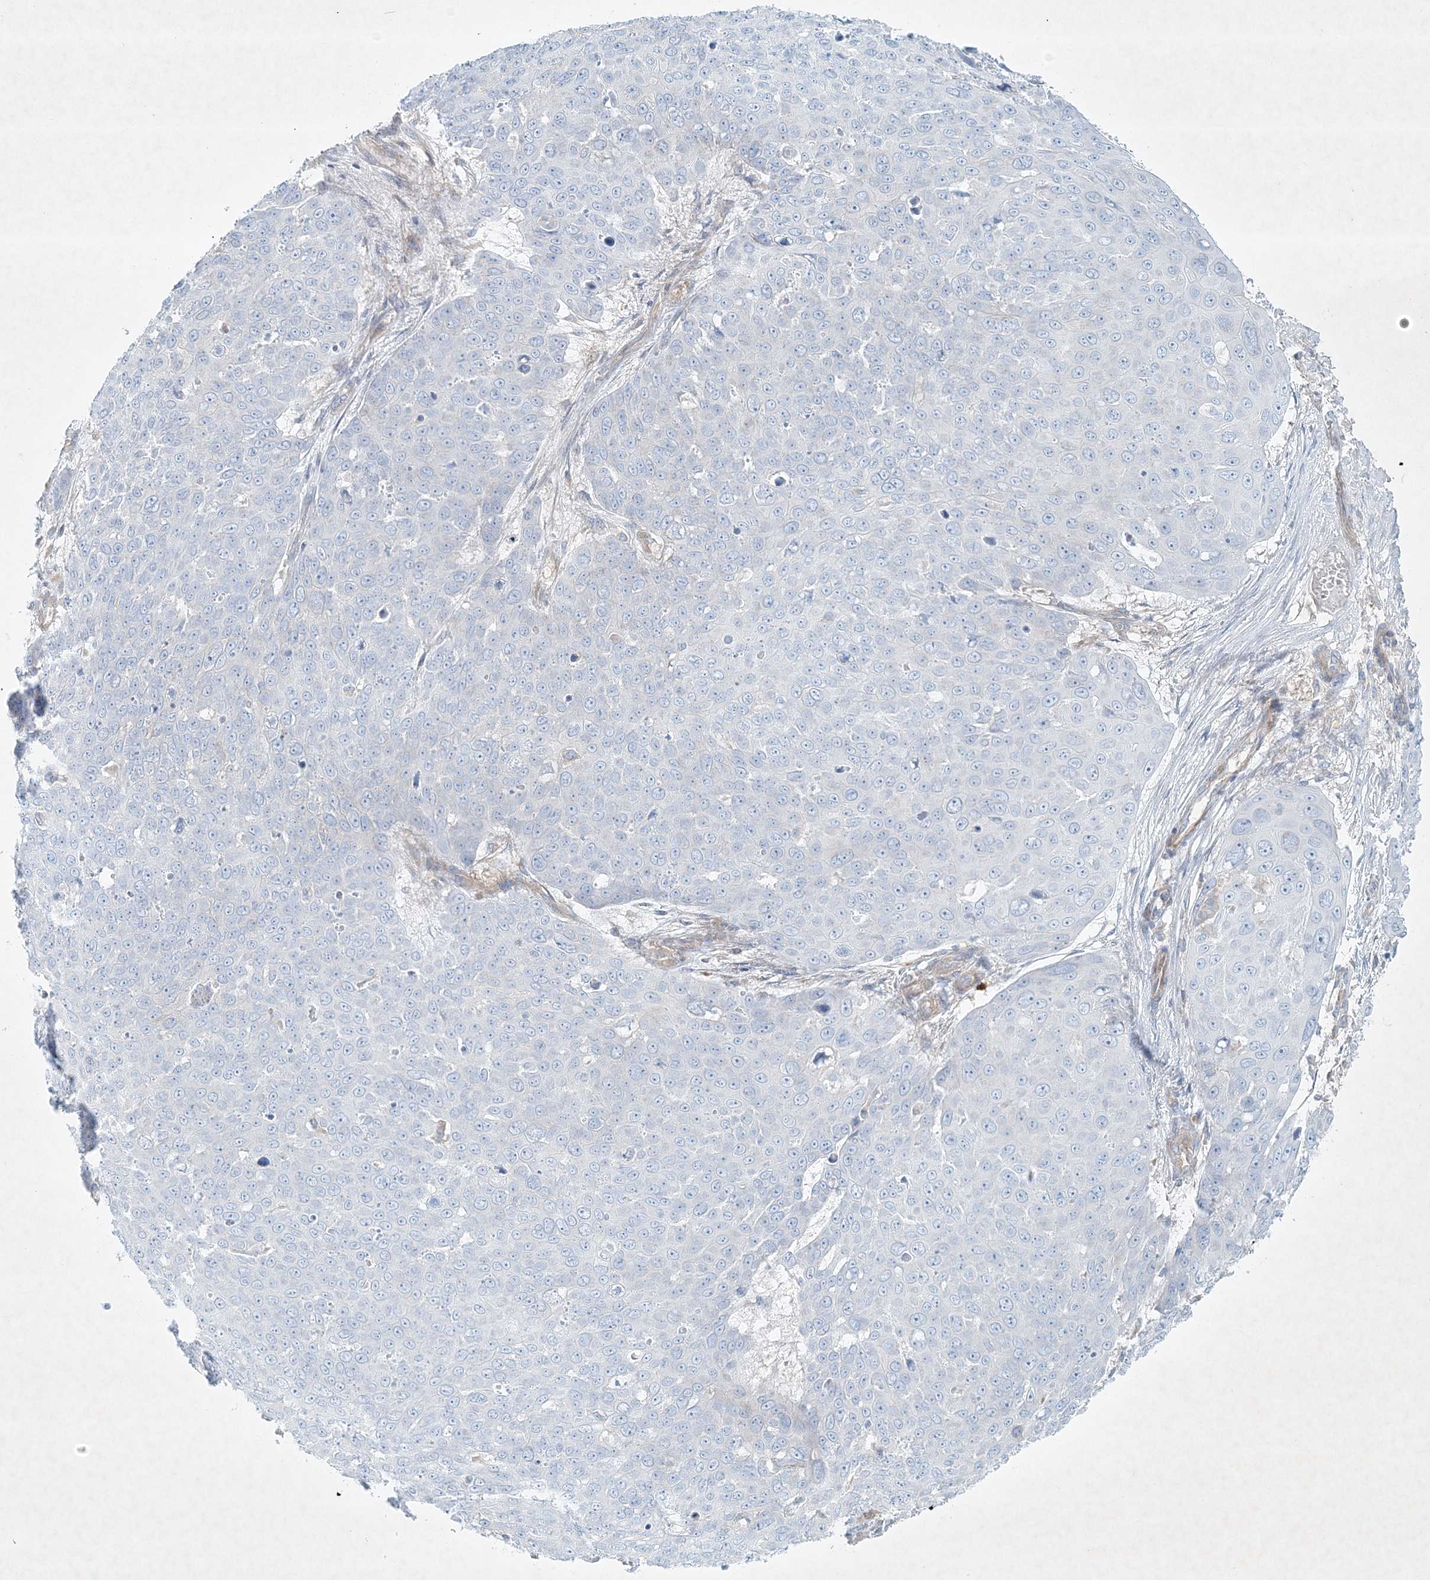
{"staining": {"intensity": "negative", "quantity": "none", "location": "none"}, "tissue": "skin cancer", "cell_type": "Tumor cells", "image_type": "cancer", "snomed": [{"axis": "morphology", "description": "Squamous cell carcinoma, NOS"}, {"axis": "topography", "description": "Skin"}], "caption": "Tumor cells are negative for brown protein staining in squamous cell carcinoma (skin). (Stains: DAB immunohistochemistry with hematoxylin counter stain, Microscopy: brightfield microscopy at high magnification).", "gene": "STK11IP", "patient": {"sex": "male", "age": 71}}